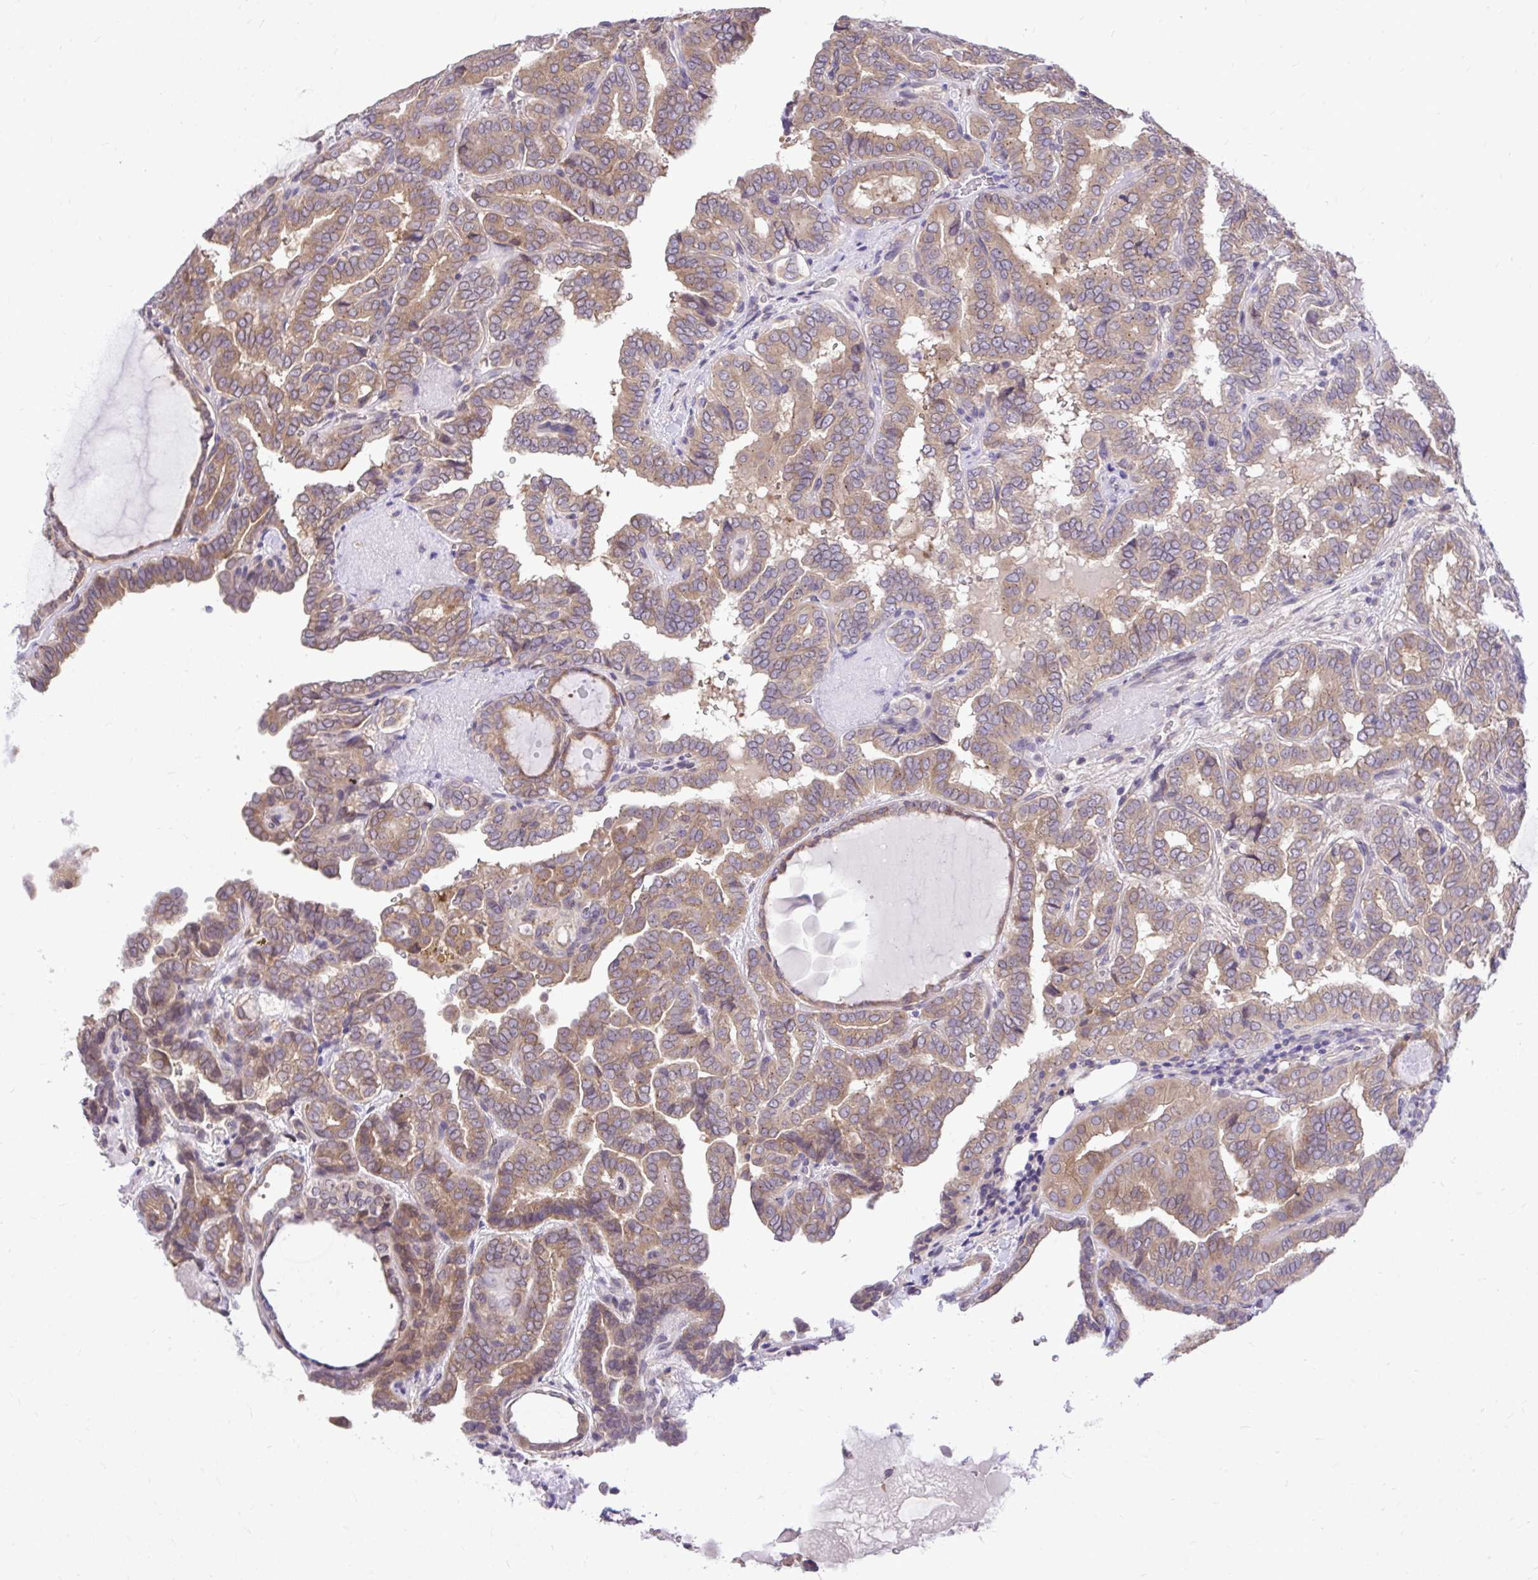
{"staining": {"intensity": "weak", "quantity": "25%-75%", "location": "cytoplasmic/membranous"}, "tissue": "thyroid cancer", "cell_type": "Tumor cells", "image_type": "cancer", "snomed": [{"axis": "morphology", "description": "Papillary adenocarcinoma, NOS"}, {"axis": "topography", "description": "Thyroid gland"}], "caption": "Weak cytoplasmic/membranous staining for a protein is seen in approximately 25%-75% of tumor cells of thyroid cancer (papillary adenocarcinoma) using immunohistochemistry.", "gene": "CEACAM18", "patient": {"sex": "female", "age": 46}}